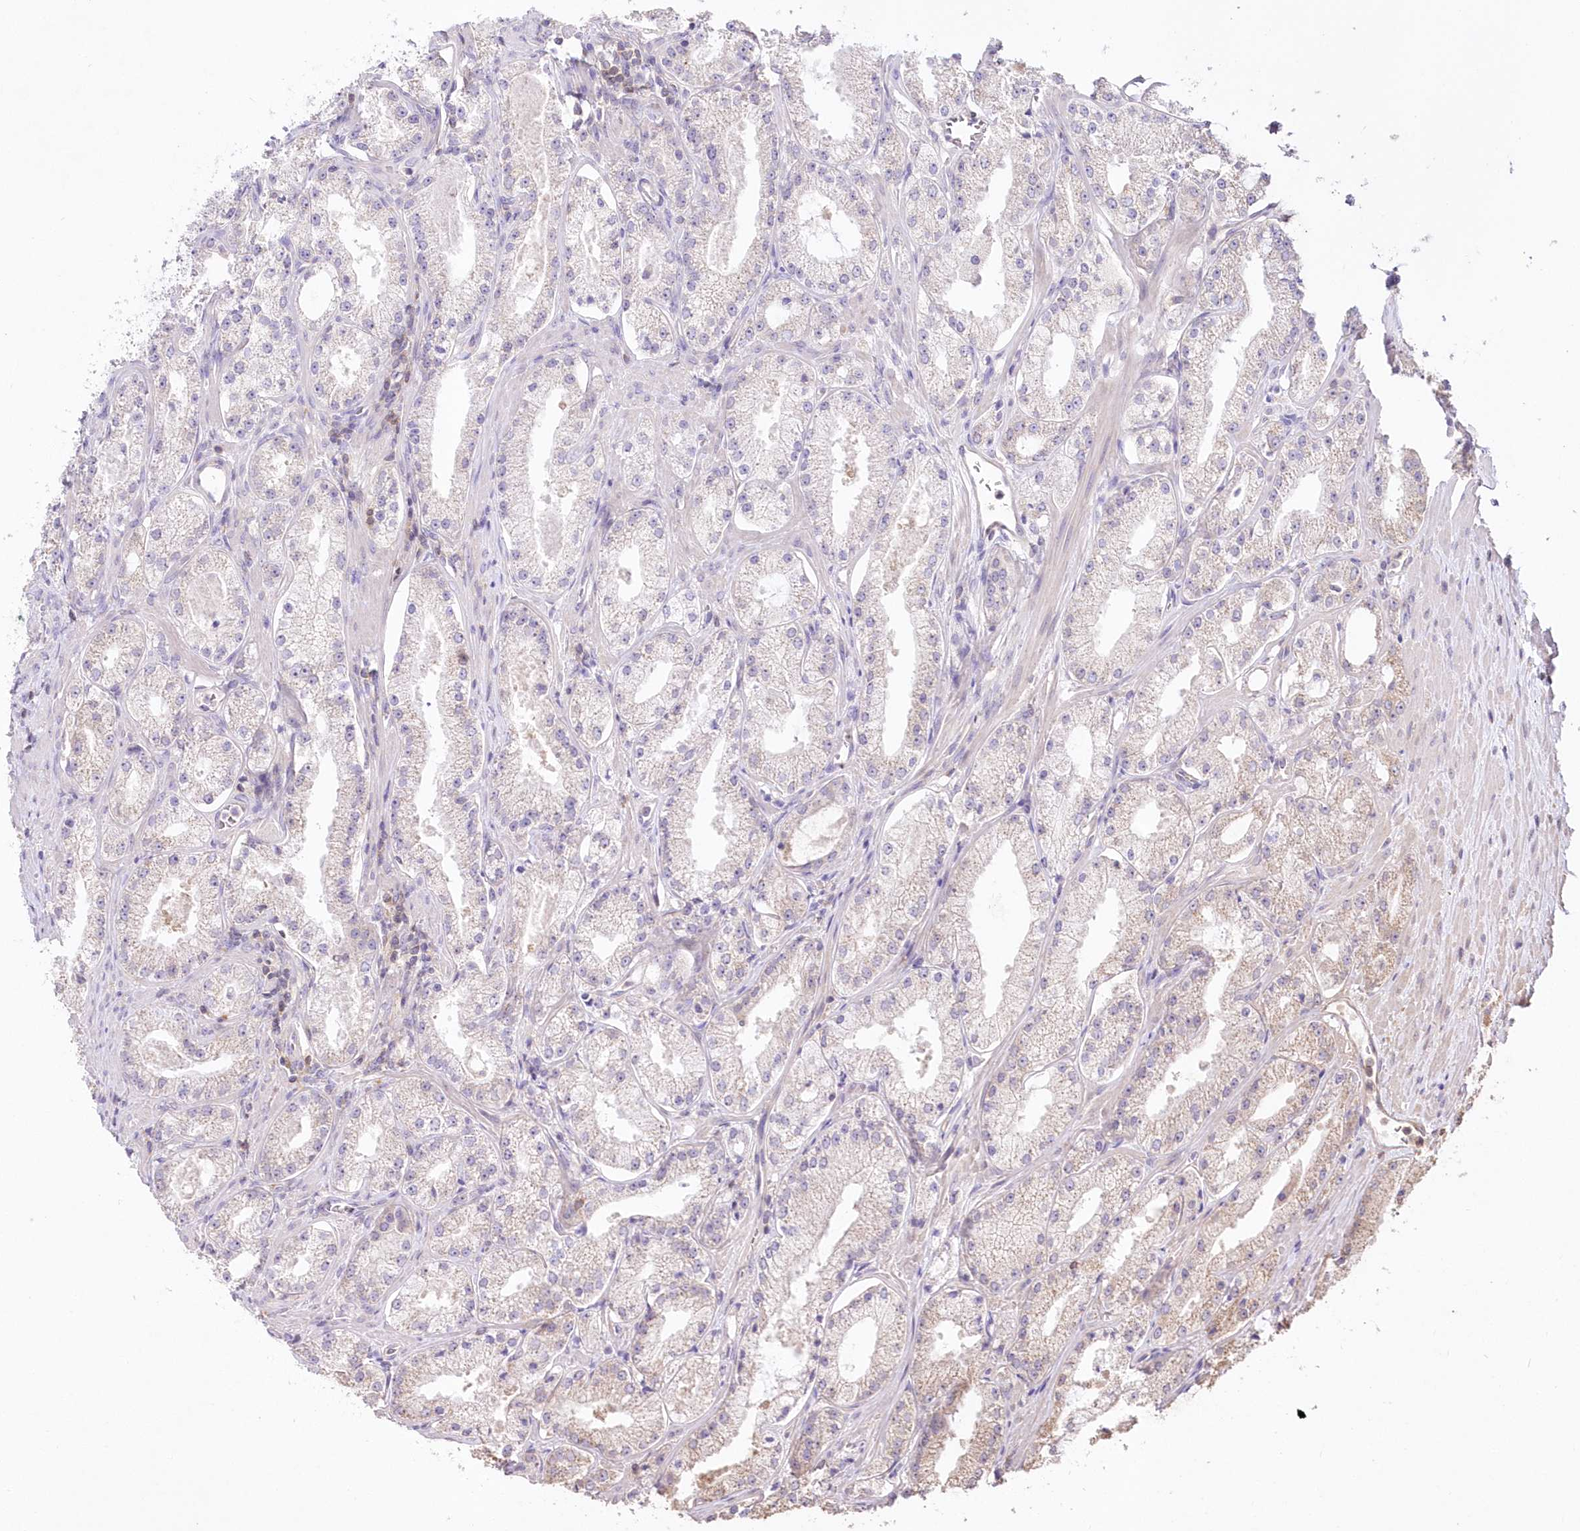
{"staining": {"intensity": "weak", "quantity": "<25%", "location": "cytoplasmic/membranous"}, "tissue": "prostate cancer", "cell_type": "Tumor cells", "image_type": "cancer", "snomed": [{"axis": "morphology", "description": "Adenocarcinoma, Low grade"}, {"axis": "topography", "description": "Prostate"}], "caption": "An immunohistochemistry (IHC) image of prostate low-grade adenocarcinoma is shown. There is no staining in tumor cells of prostate low-grade adenocarcinoma.", "gene": "STK17B", "patient": {"sex": "male", "age": 69}}